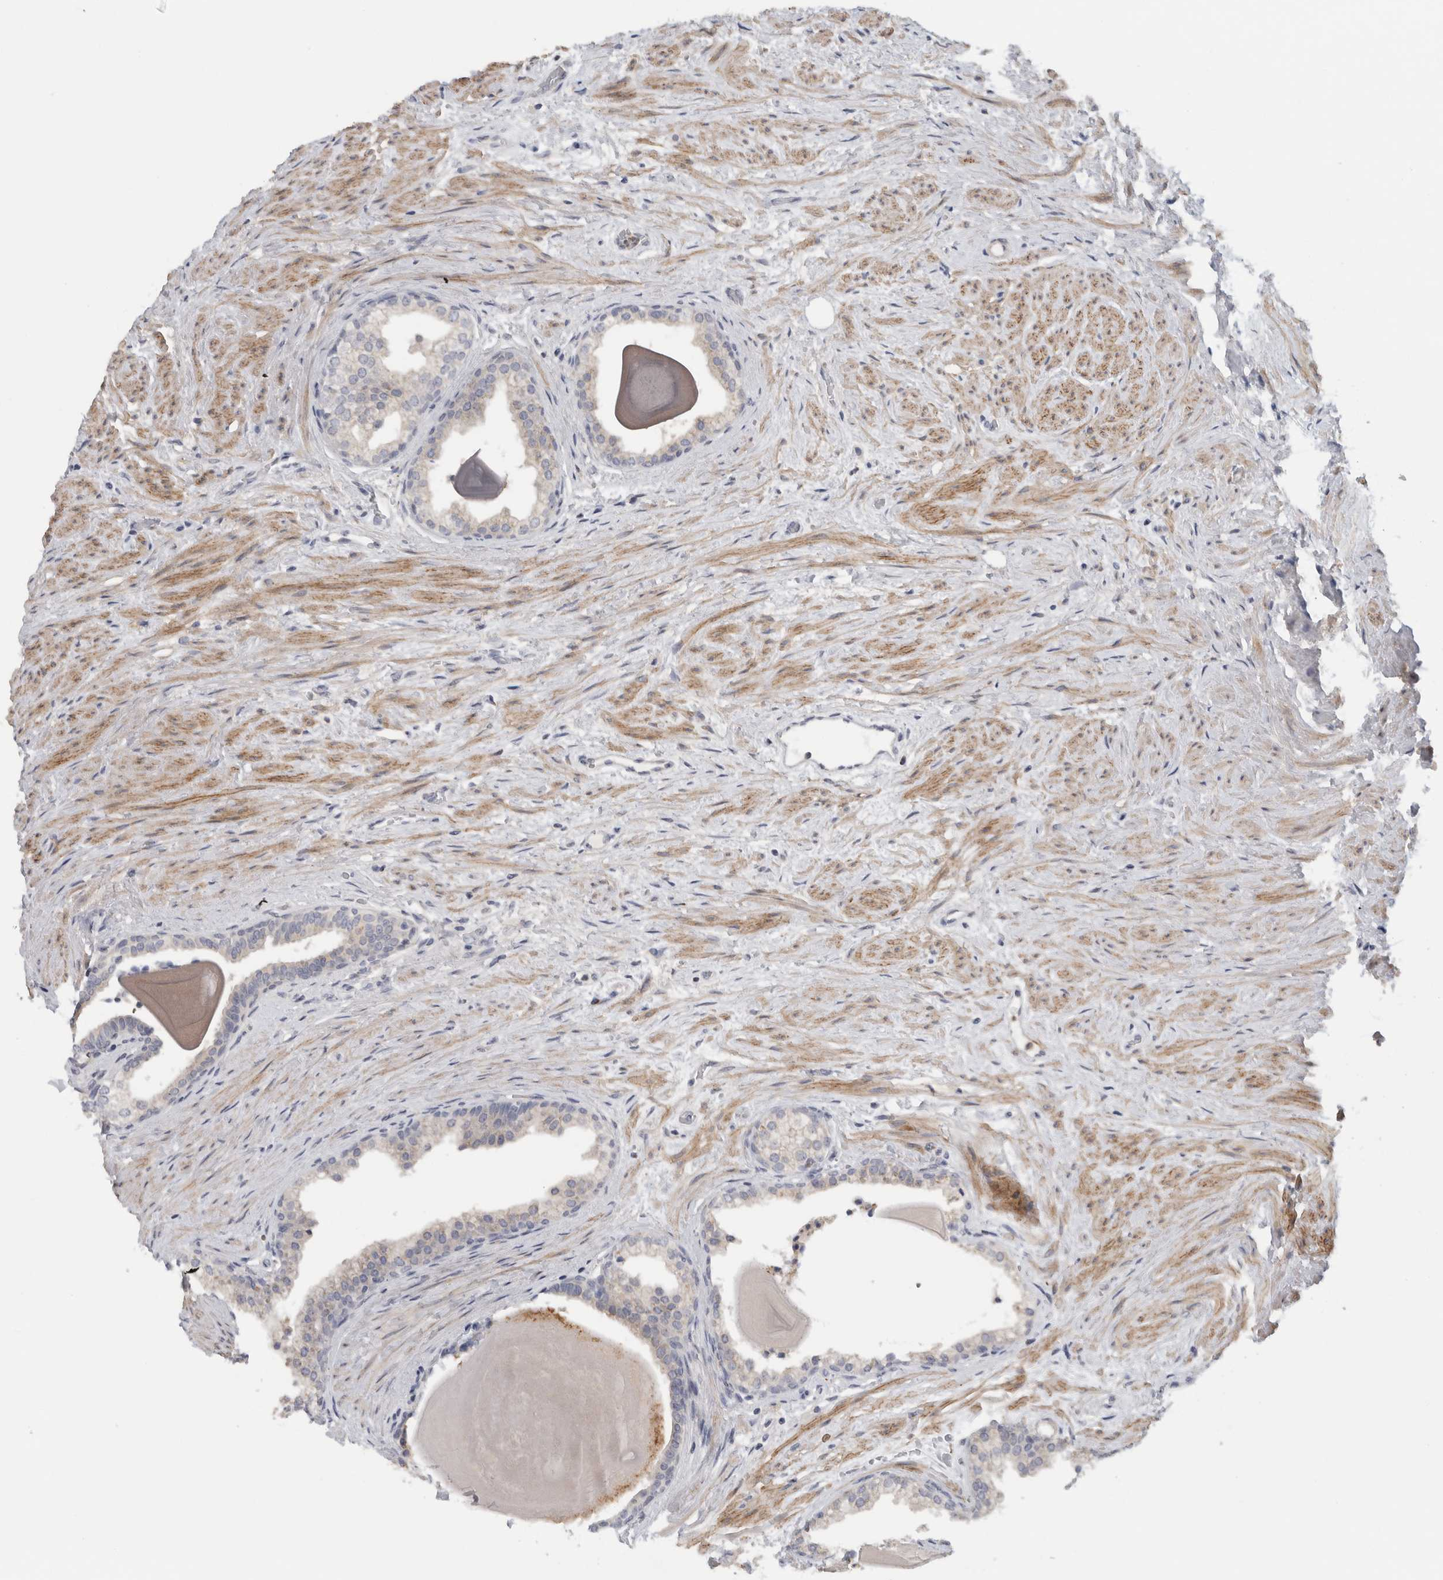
{"staining": {"intensity": "negative", "quantity": "none", "location": "none"}, "tissue": "prostate", "cell_type": "Glandular cells", "image_type": "normal", "snomed": [{"axis": "morphology", "description": "Normal tissue, NOS"}, {"axis": "topography", "description": "Prostate"}], "caption": "DAB immunohistochemical staining of normal human prostate demonstrates no significant staining in glandular cells. The staining was performed using DAB to visualize the protein expression in brown, while the nuclei were stained in blue with hematoxylin (Magnification: 20x).", "gene": "MGAT1", "patient": {"sex": "male", "age": 48}}